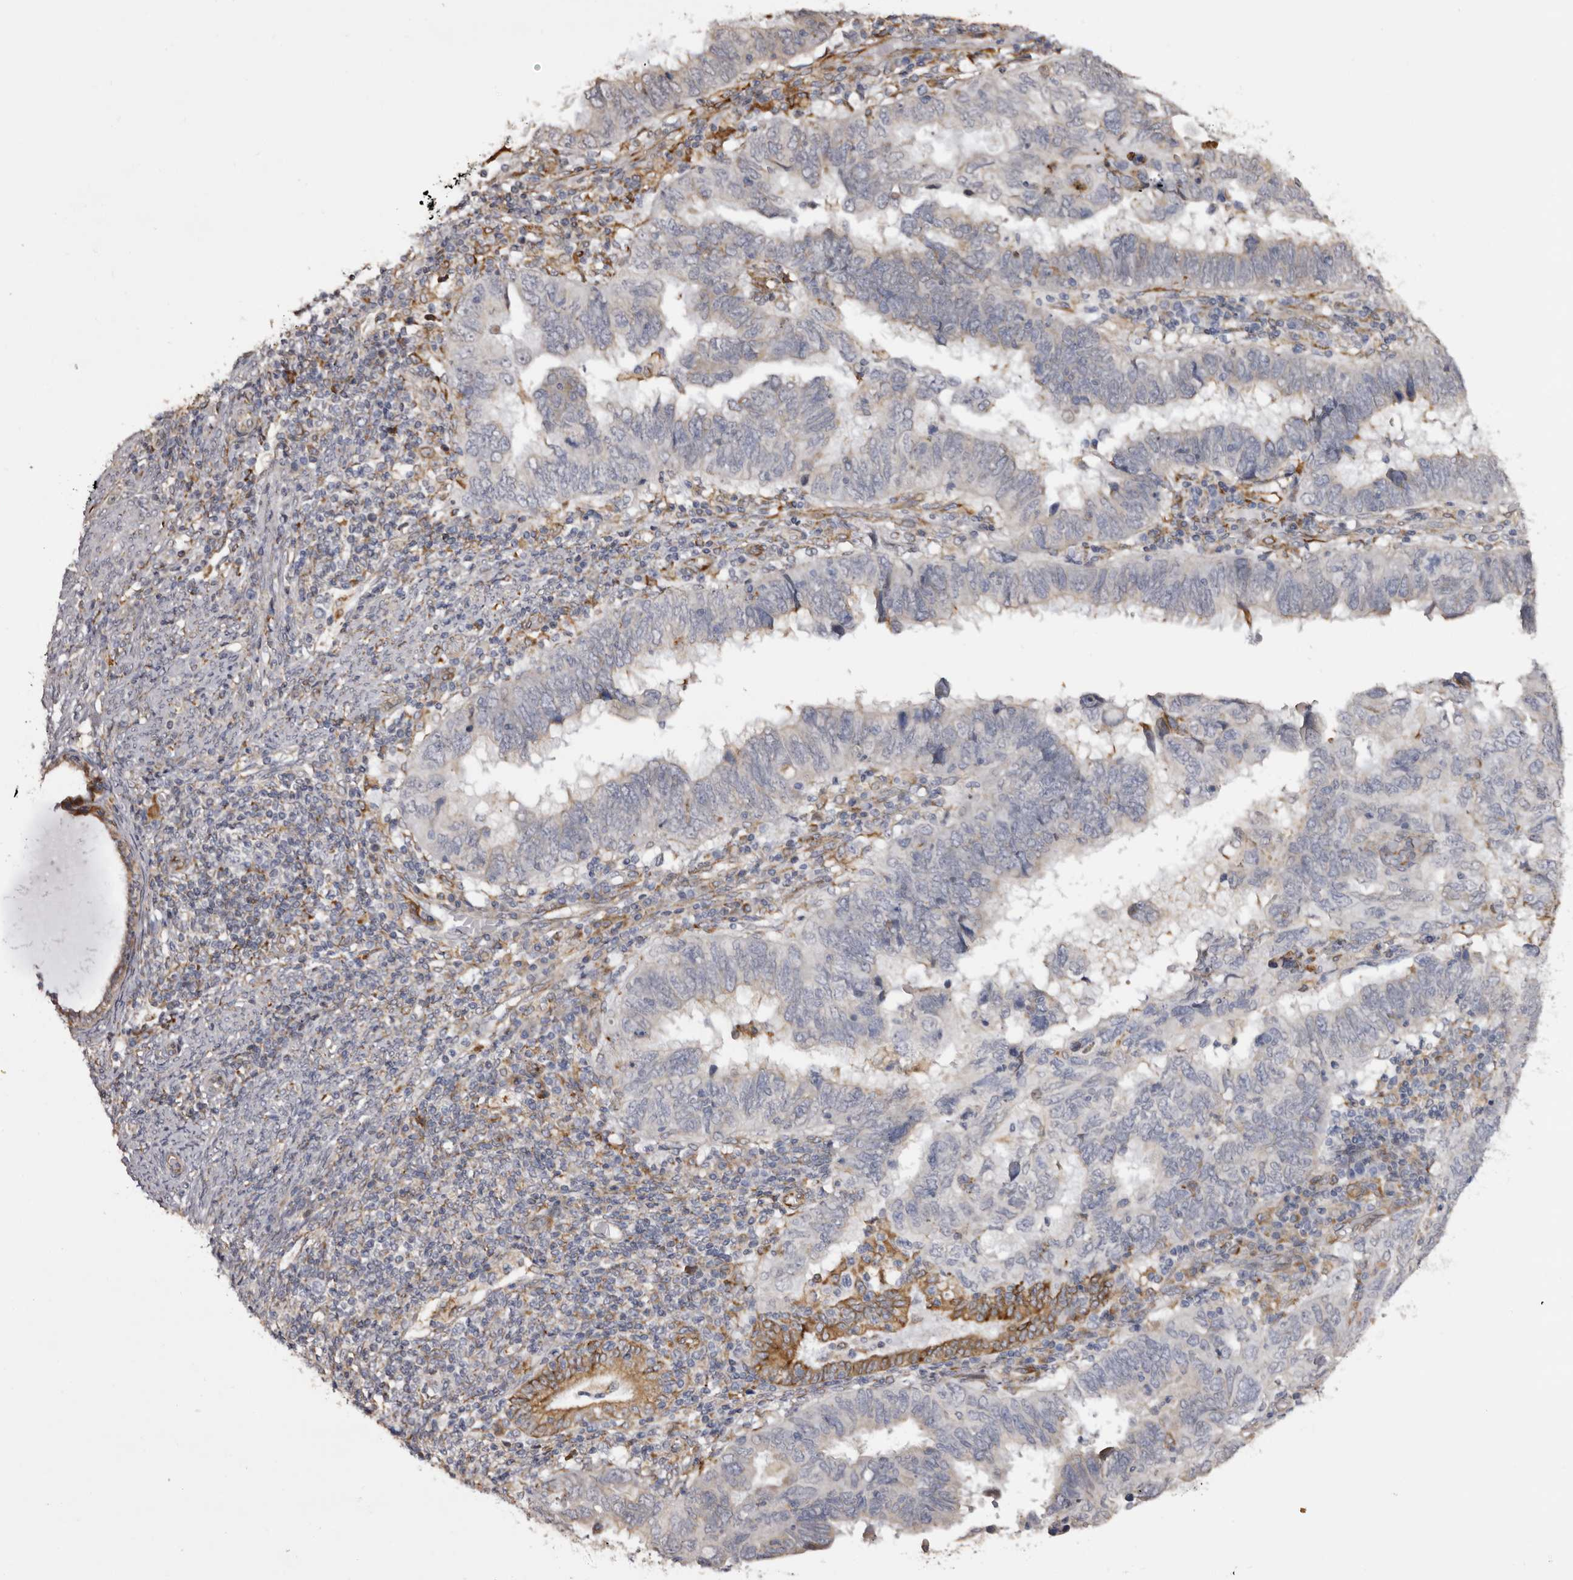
{"staining": {"intensity": "negative", "quantity": "none", "location": "none"}, "tissue": "endometrial cancer", "cell_type": "Tumor cells", "image_type": "cancer", "snomed": [{"axis": "morphology", "description": "Adenocarcinoma, NOS"}, {"axis": "topography", "description": "Uterus"}], "caption": "Protein analysis of endometrial adenocarcinoma reveals no significant expression in tumor cells.", "gene": "PIGX", "patient": {"sex": "female", "age": 77}}